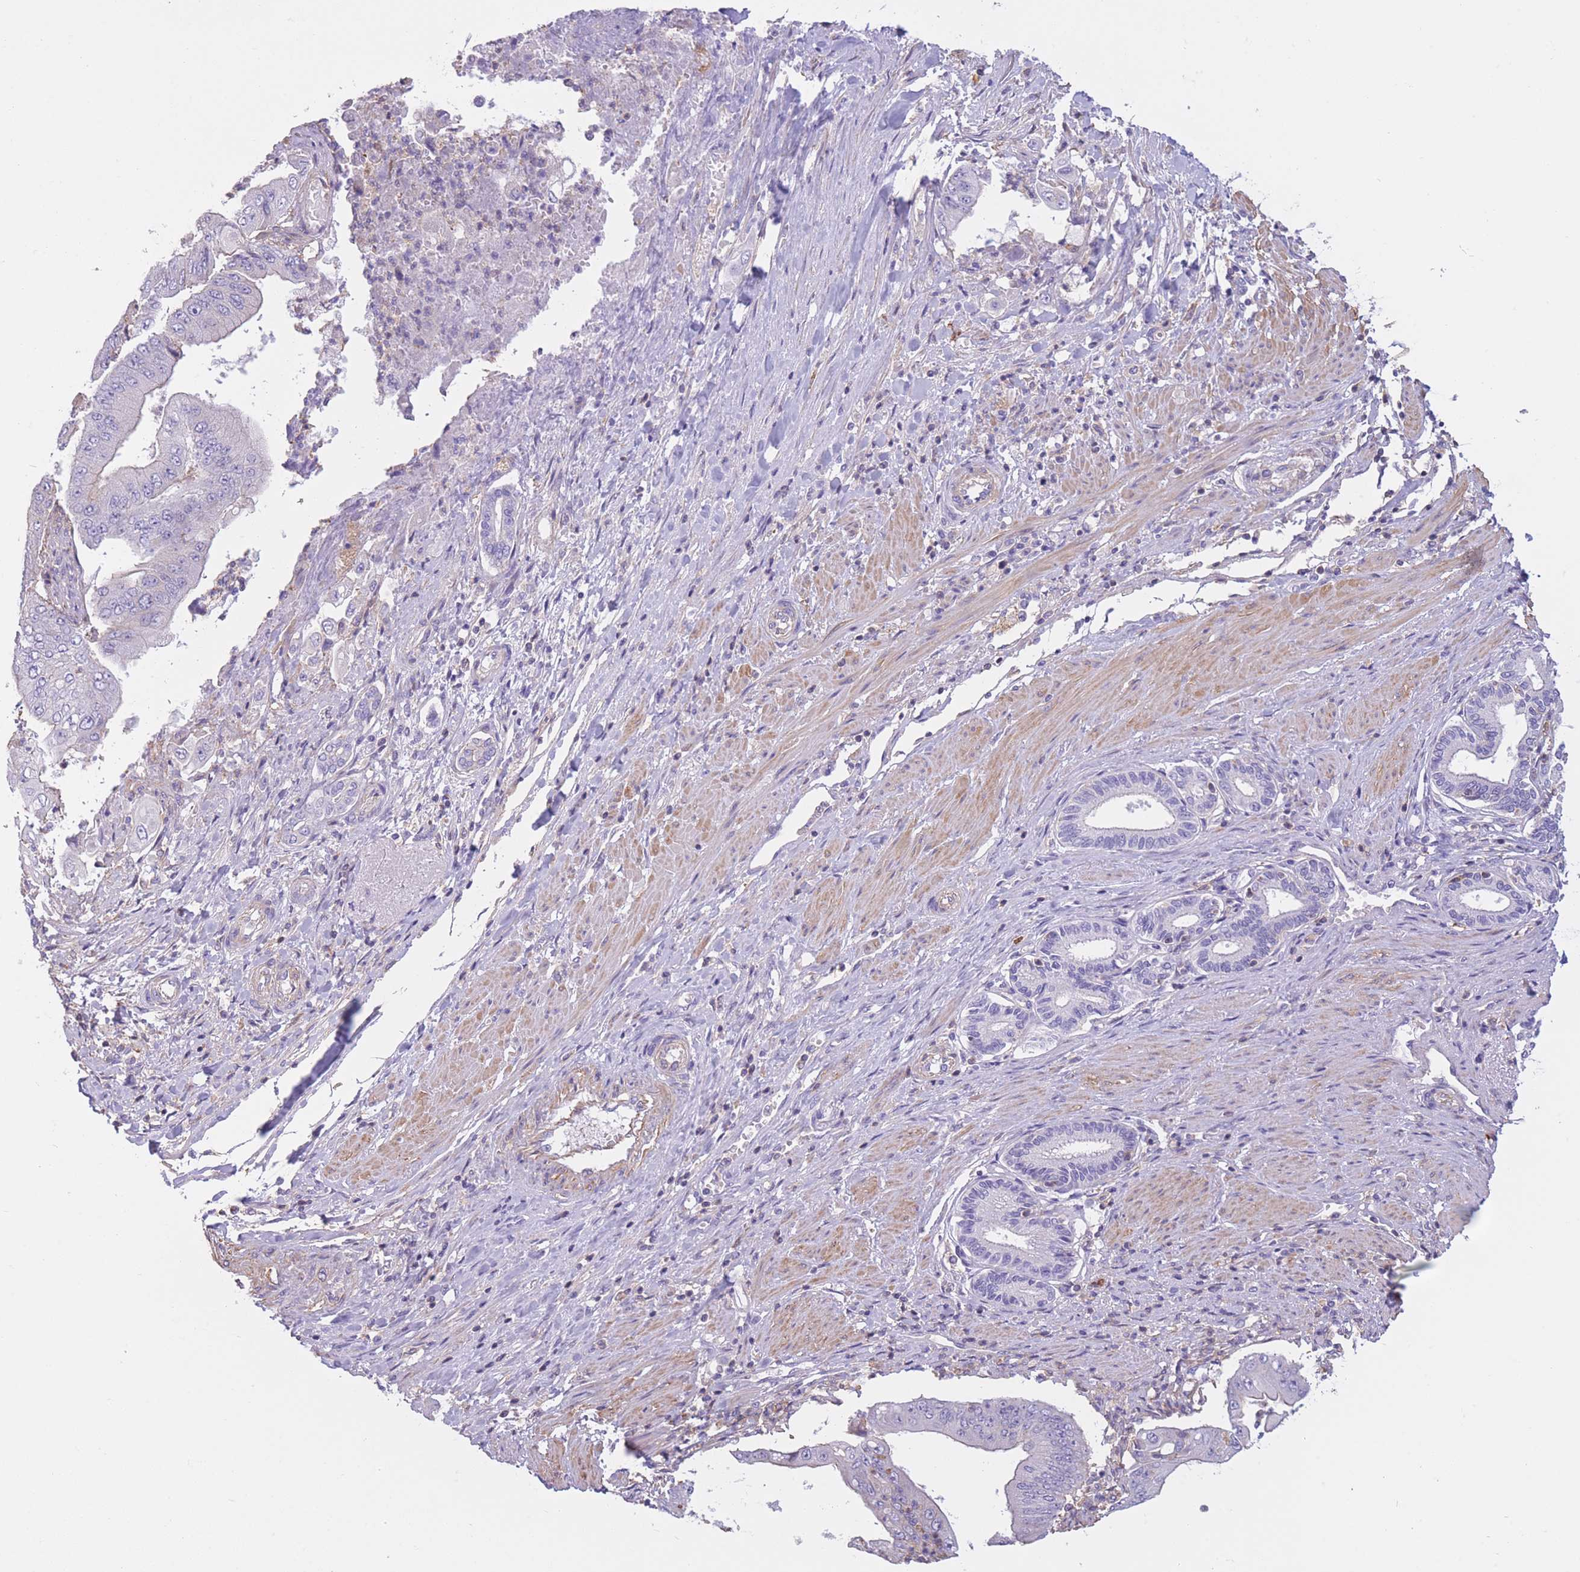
{"staining": {"intensity": "negative", "quantity": "none", "location": "none"}, "tissue": "pancreatic cancer", "cell_type": "Tumor cells", "image_type": "cancer", "snomed": [{"axis": "morphology", "description": "Adenocarcinoma, NOS"}, {"axis": "topography", "description": "Pancreas"}], "caption": "Pancreatic cancer was stained to show a protein in brown. There is no significant expression in tumor cells. Brightfield microscopy of immunohistochemistry (IHC) stained with DAB (brown) and hematoxylin (blue), captured at high magnification.", "gene": "PDHA1", "patient": {"sex": "female", "age": 77}}